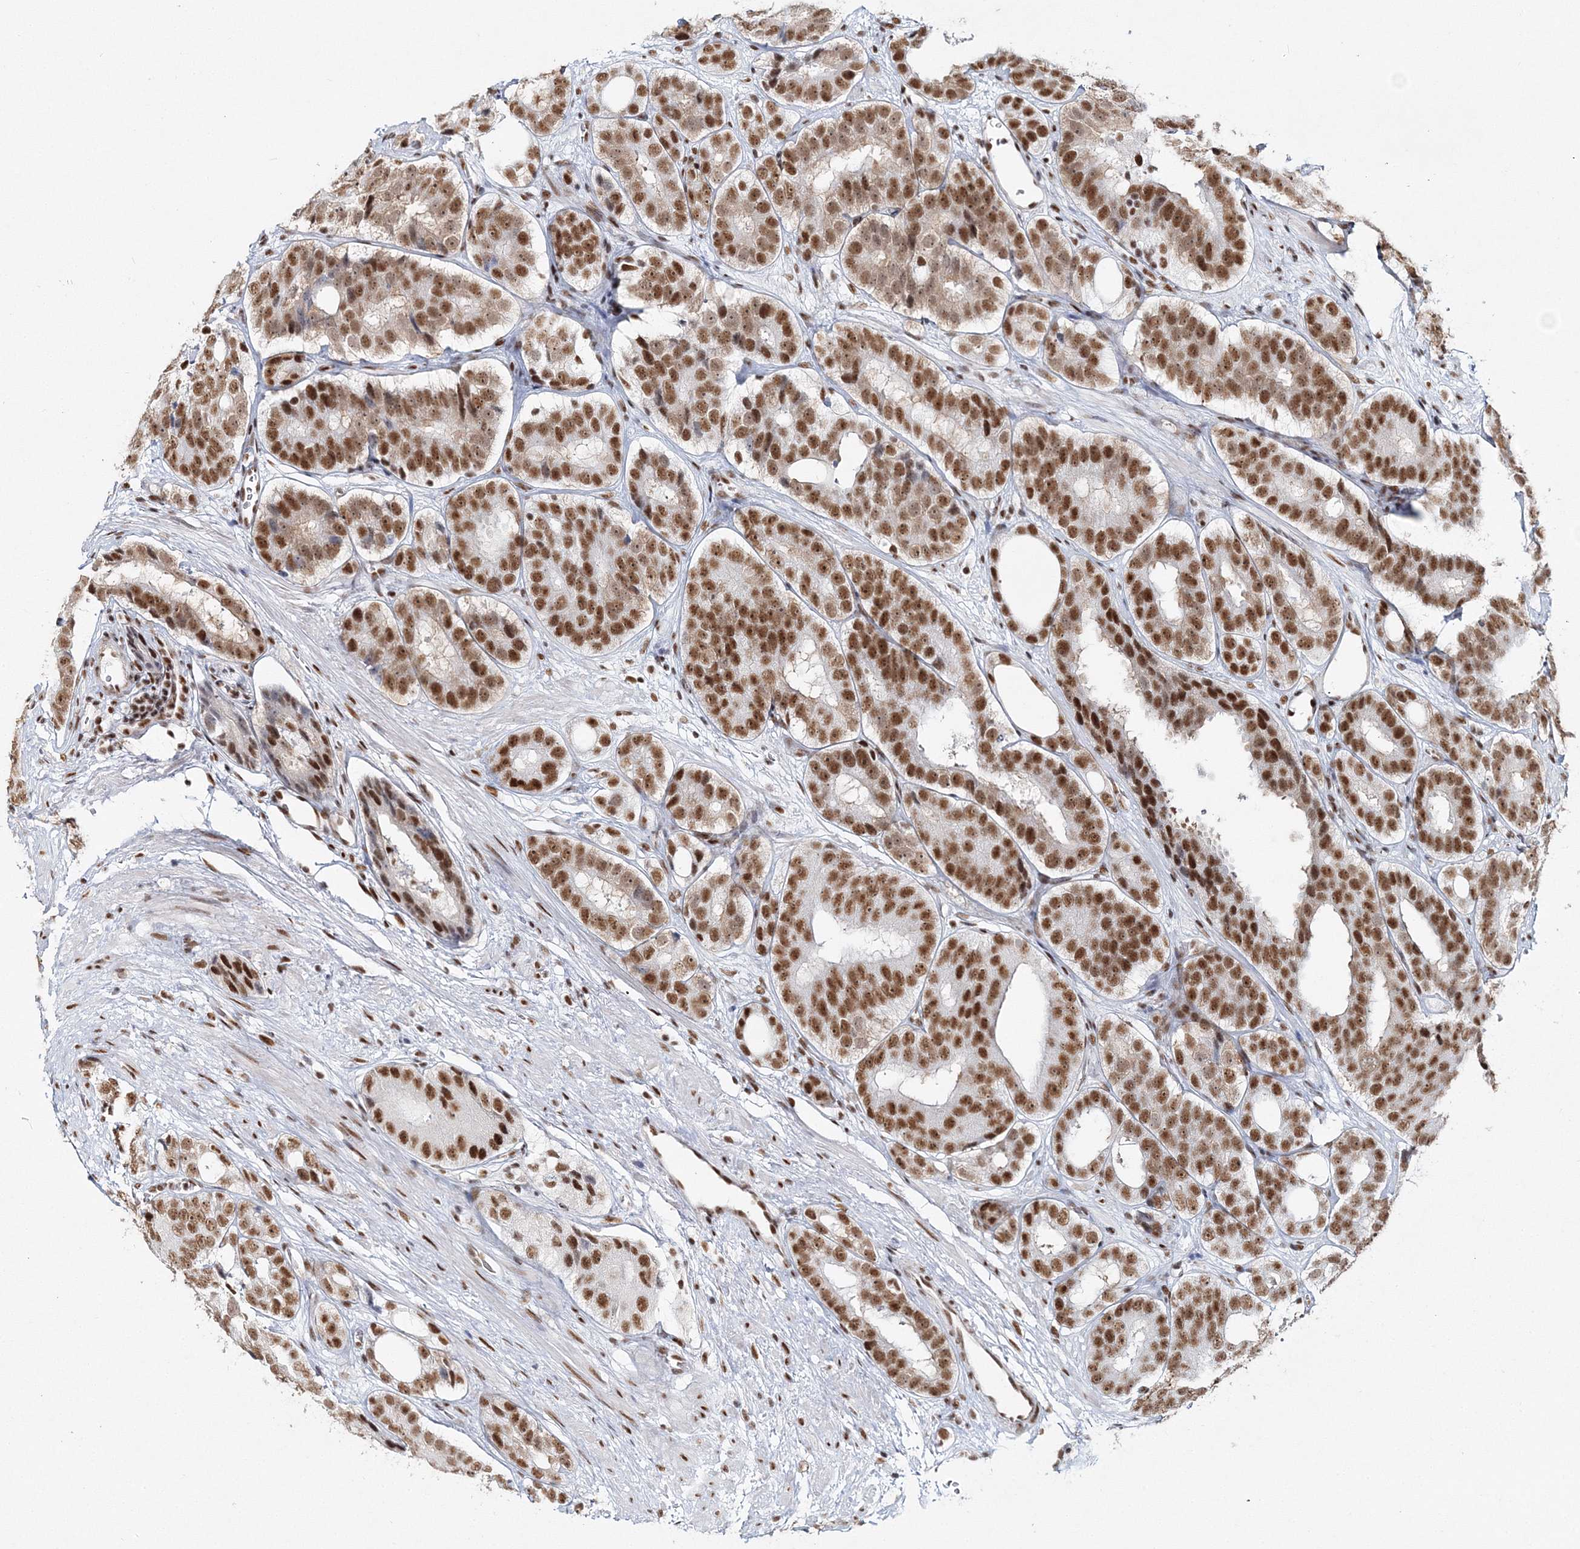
{"staining": {"intensity": "strong", "quantity": ">75%", "location": "nuclear"}, "tissue": "prostate cancer", "cell_type": "Tumor cells", "image_type": "cancer", "snomed": [{"axis": "morphology", "description": "Adenocarcinoma, High grade"}, {"axis": "topography", "description": "Prostate"}], "caption": "Immunohistochemistry of human adenocarcinoma (high-grade) (prostate) displays high levels of strong nuclear staining in about >75% of tumor cells. The staining was performed using DAB (3,3'-diaminobenzidine) to visualize the protein expression in brown, while the nuclei were stained in blue with hematoxylin (Magnification: 20x).", "gene": "QRICH1", "patient": {"sex": "male", "age": 56}}